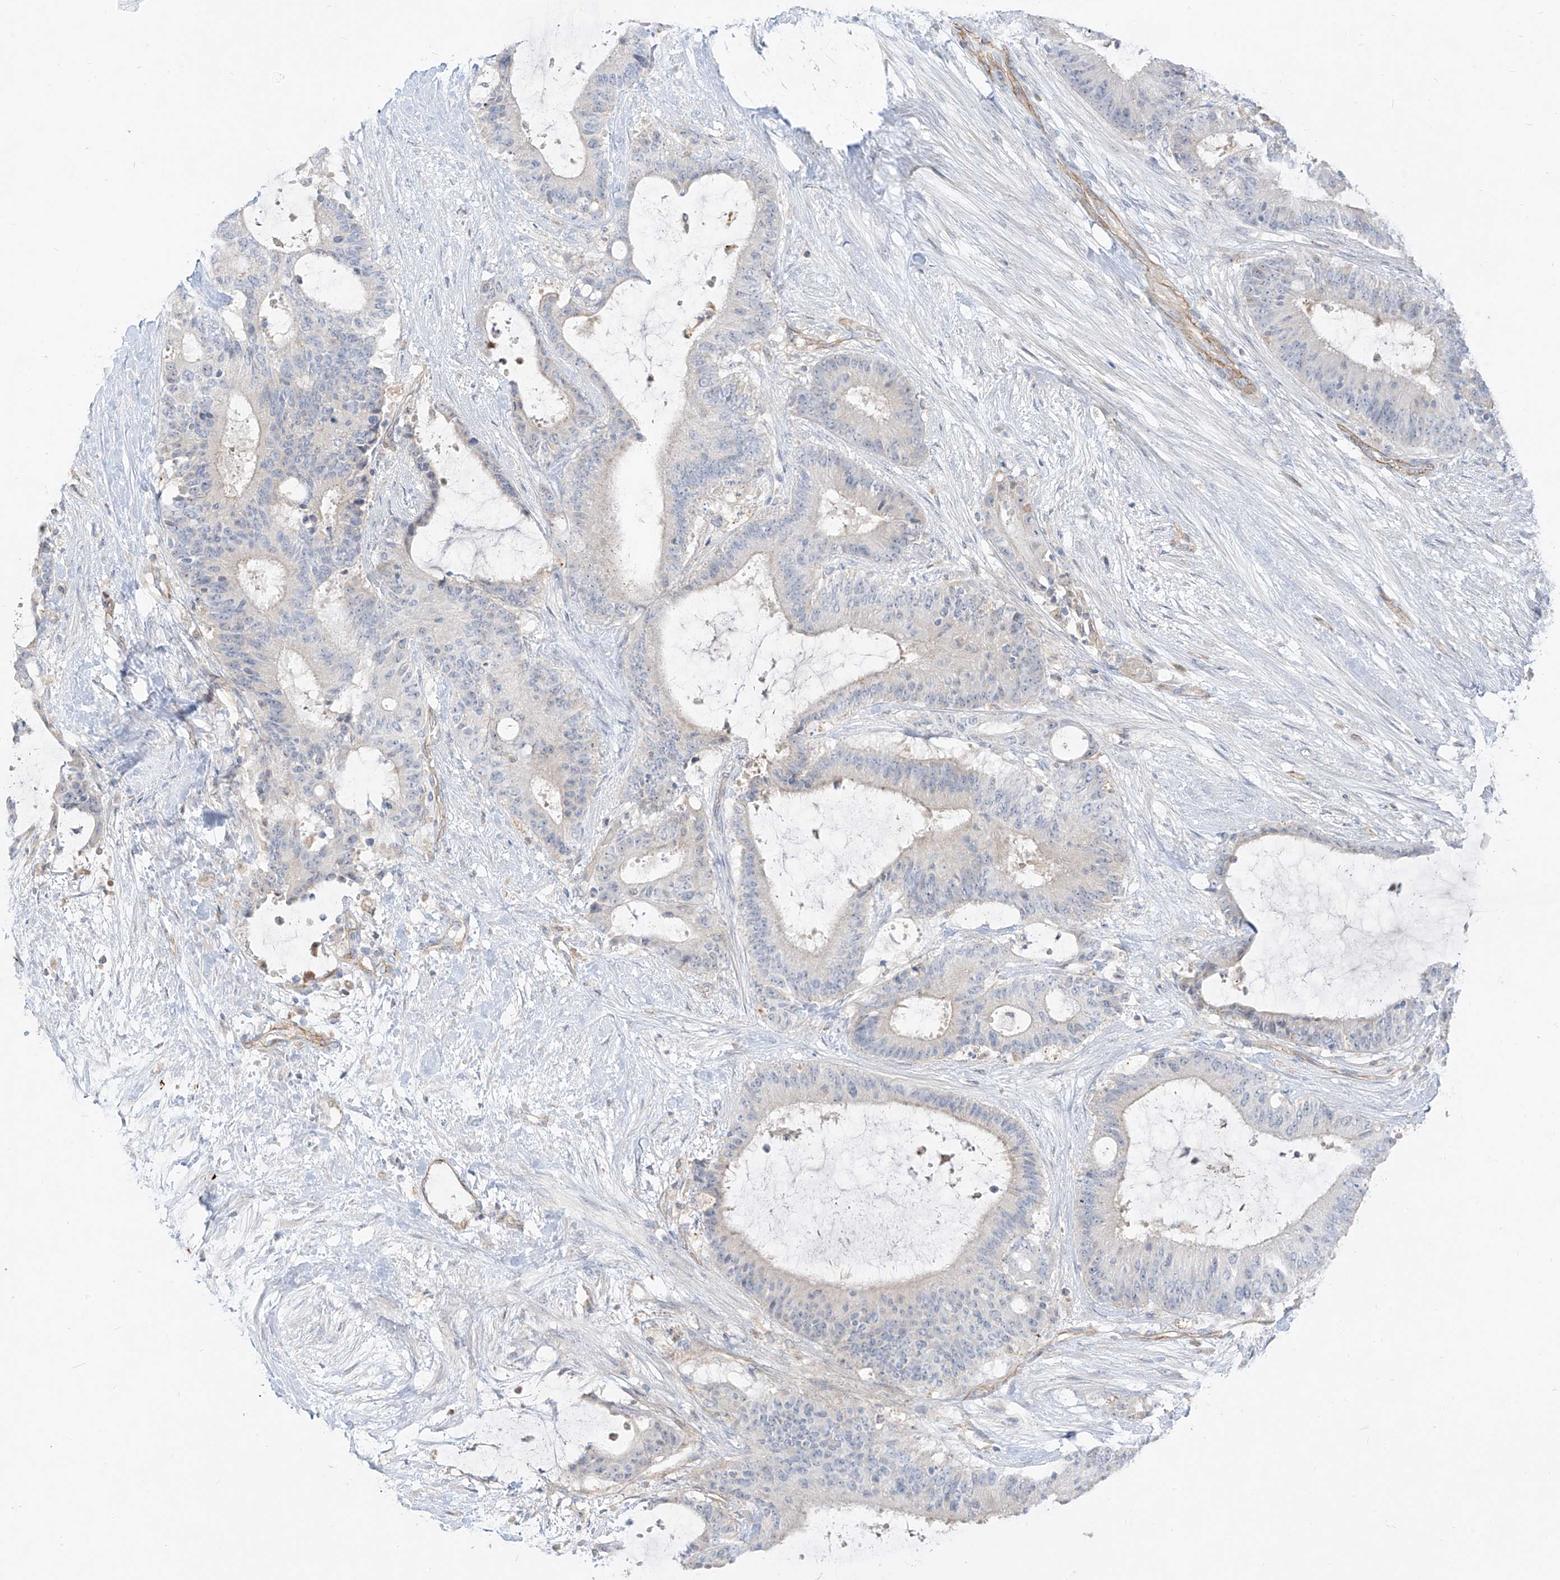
{"staining": {"intensity": "negative", "quantity": "none", "location": "none"}, "tissue": "liver cancer", "cell_type": "Tumor cells", "image_type": "cancer", "snomed": [{"axis": "morphology", "description": "Normal tissue, NOS"}, {"axis": "morphology", "description": "Cholangiocarcinoma"}, {"axis": "topography", "description": "Liver"}, {"axis": "topography", "description": "Peripheral nerve tissue"}], "caption": "Histopathology image shows no significant protein expression in tumor cells of liver cholangiocarcinoma.", "gene": "C2orf42", "patient": {"sex": "female", "age": 73}}